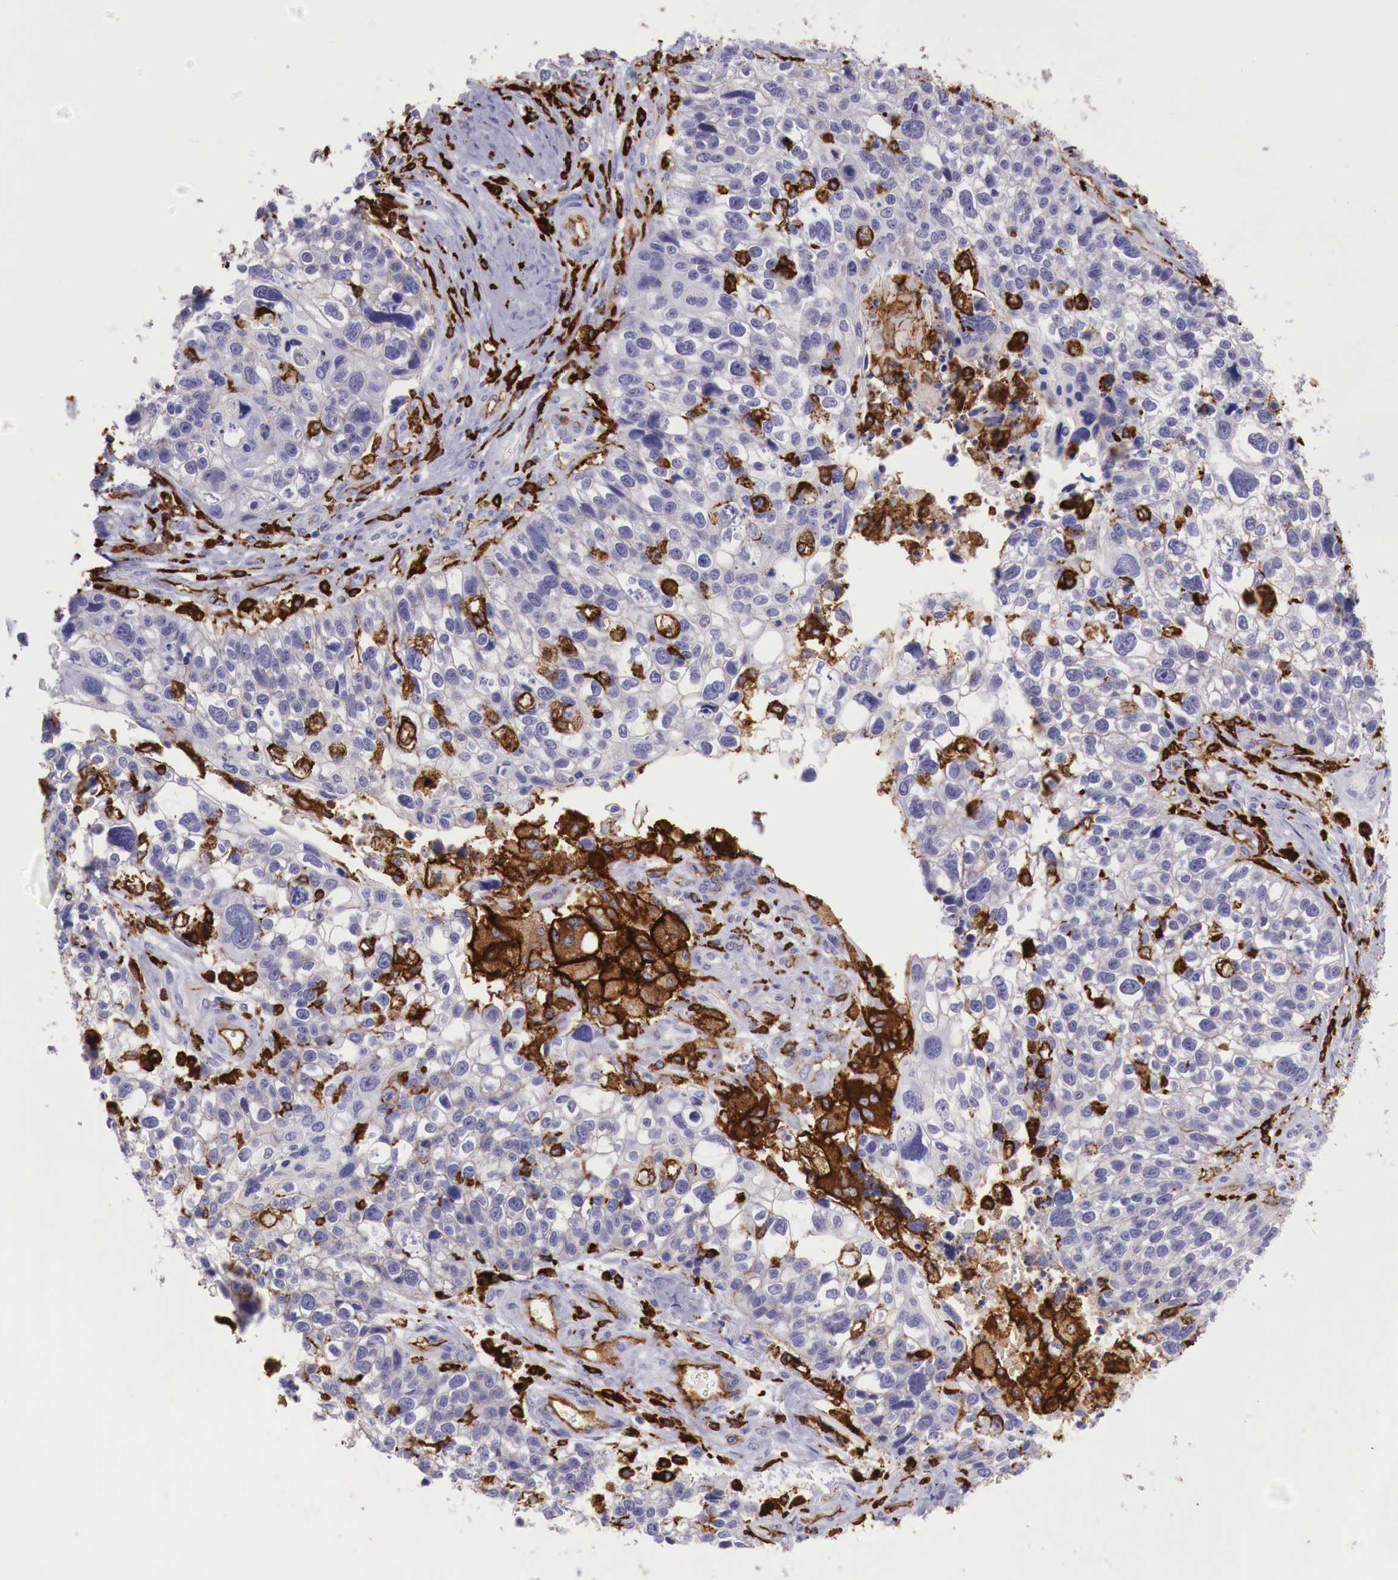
{"staining": {"intensity": "negative", "quantity": "none", "location": "none"}, "tissue": "lung cancer", "cell_type": "Tumor cells", "image_type": "cancer", "snomed": [{"axis": "morphology", "description": "Squamous cell carcinoma, NOS"}, {"axis": "topography", "description": "Lymph node"}, {"axis": "topography", "description": "Lung"}], "caption": "Tumor cells are negative for protein expression in human lung cancer. Brightfield microscopy of immunohistochemistry (IHC) stained with DAB (3,3'-diaminobenzidine) (brown) and hematoxylin (blue), captured at high magnification.", "gene": "MSR1", "patient": {"sex": "male", "age": 74}}